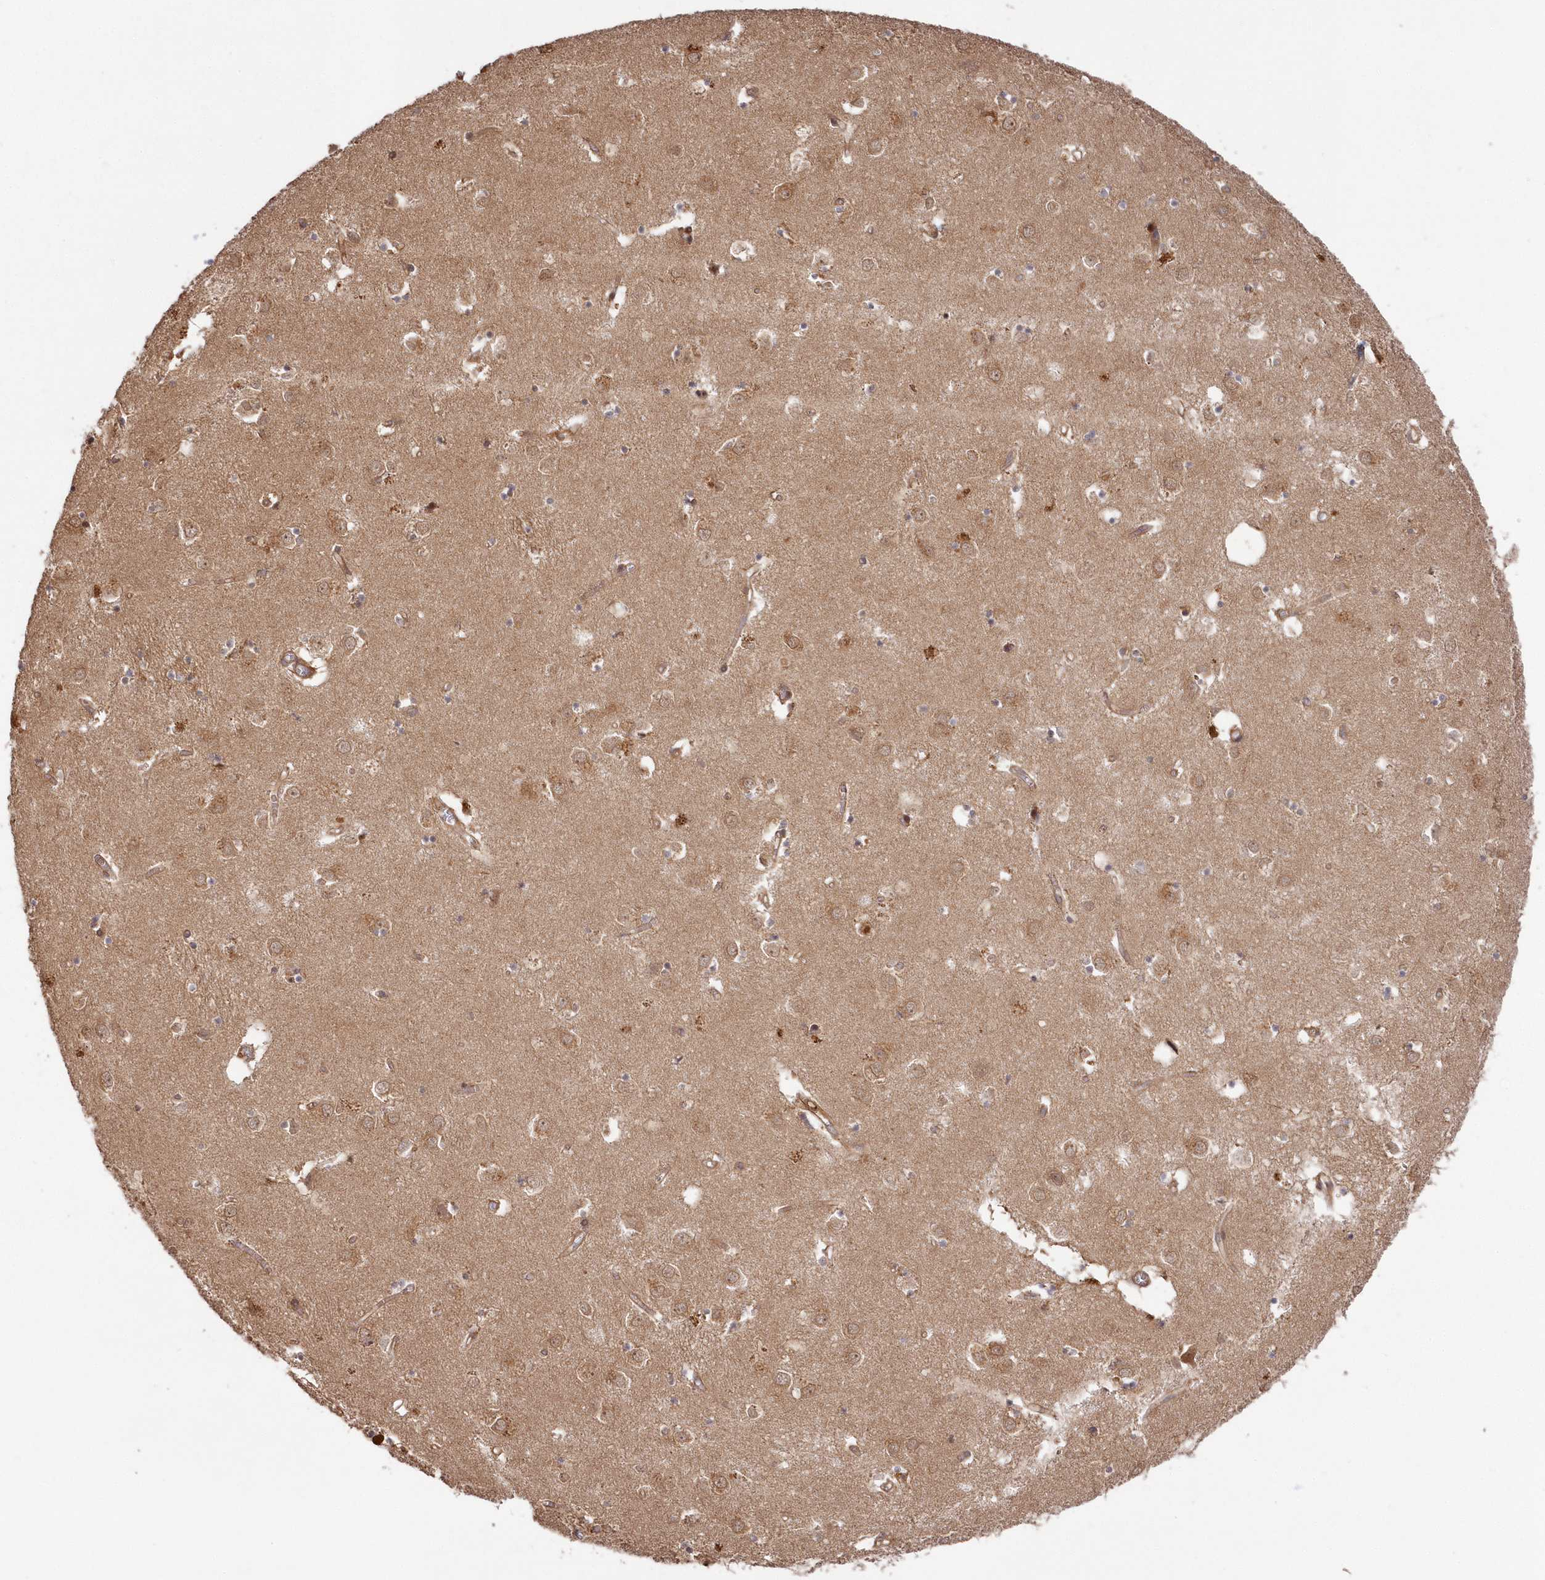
{"staining": {"intensity": "moderate", "quantity": "<25%", "location": "cytoplasmic/membranous"}, "tissue": "caudate", "cell_type": "Glial cells", "image_type": "normal", "snomed": [{"axis": "morphology", "description": "Normal tissue, NOS"}, {"axis": "topography", "description": "Lateral ventricle wall"}], "caption": "Caudate stained with DAB (3,3'-diaminobenzidine) IHC shows low levels of moderate cytoplasmic/membranous staining in approximately <25% of glial cells.", "gene": "TBCA", "patient": {"sex": "male", "age": 70}}